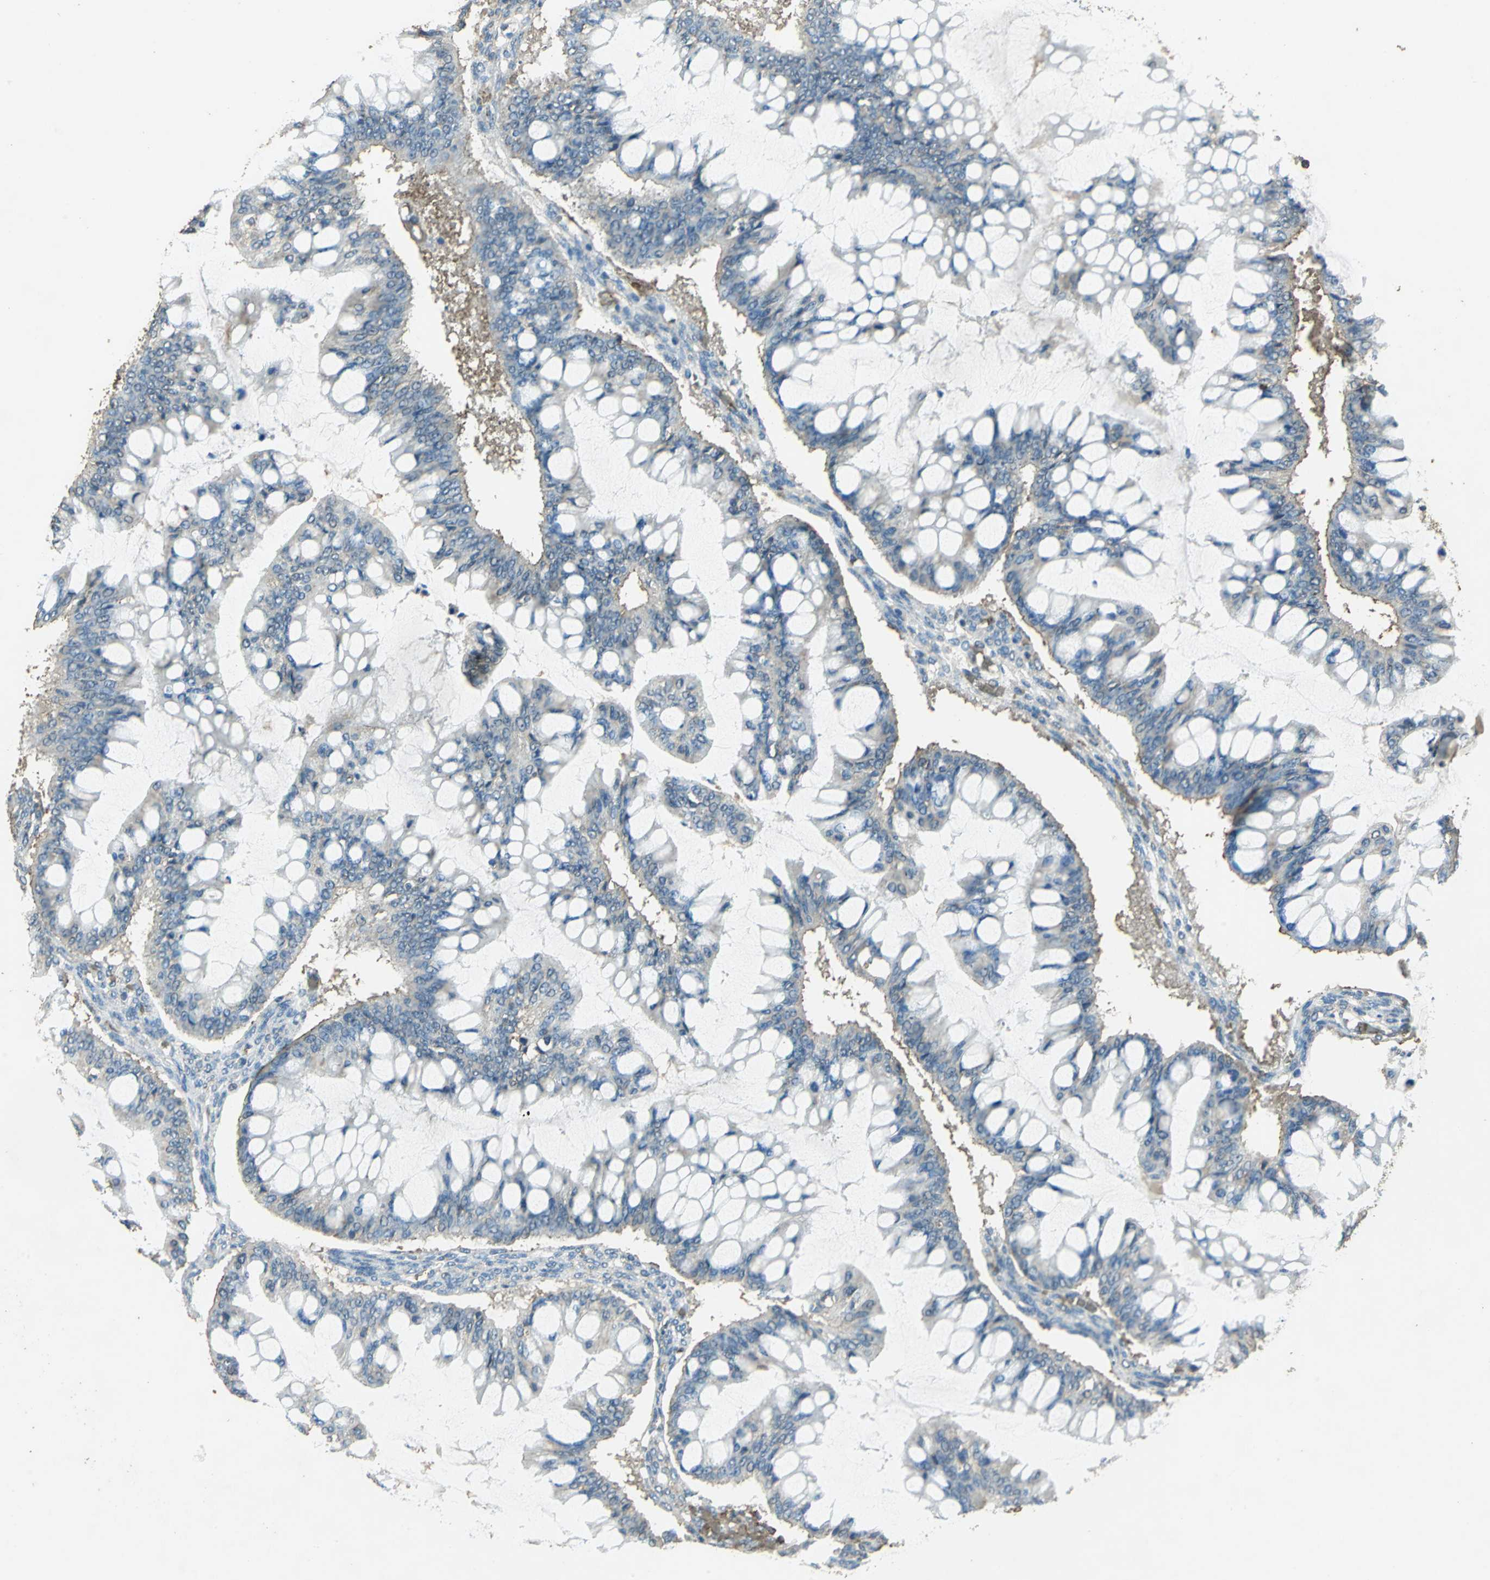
{"staining": {"intensity": "weak", "quantity": "25%-75%", "location": "cytoplasmic/membranous"}, "tissue": "ovarian cancer", "cell_type": "Tumor cells", "image_type": "cancer", "snomed": [{"axis": "morphology", "description": "Cystadenocarcinoma, mucinous, NOS"}, {"axis": "topography", "description": "Ovary"}], "caption": "Human ovarian cancer stained with a protein marker displays weak staining in tumor cells.", "gene": "TRAPPC2", "patient": {"sex": "female", "age": 73}}